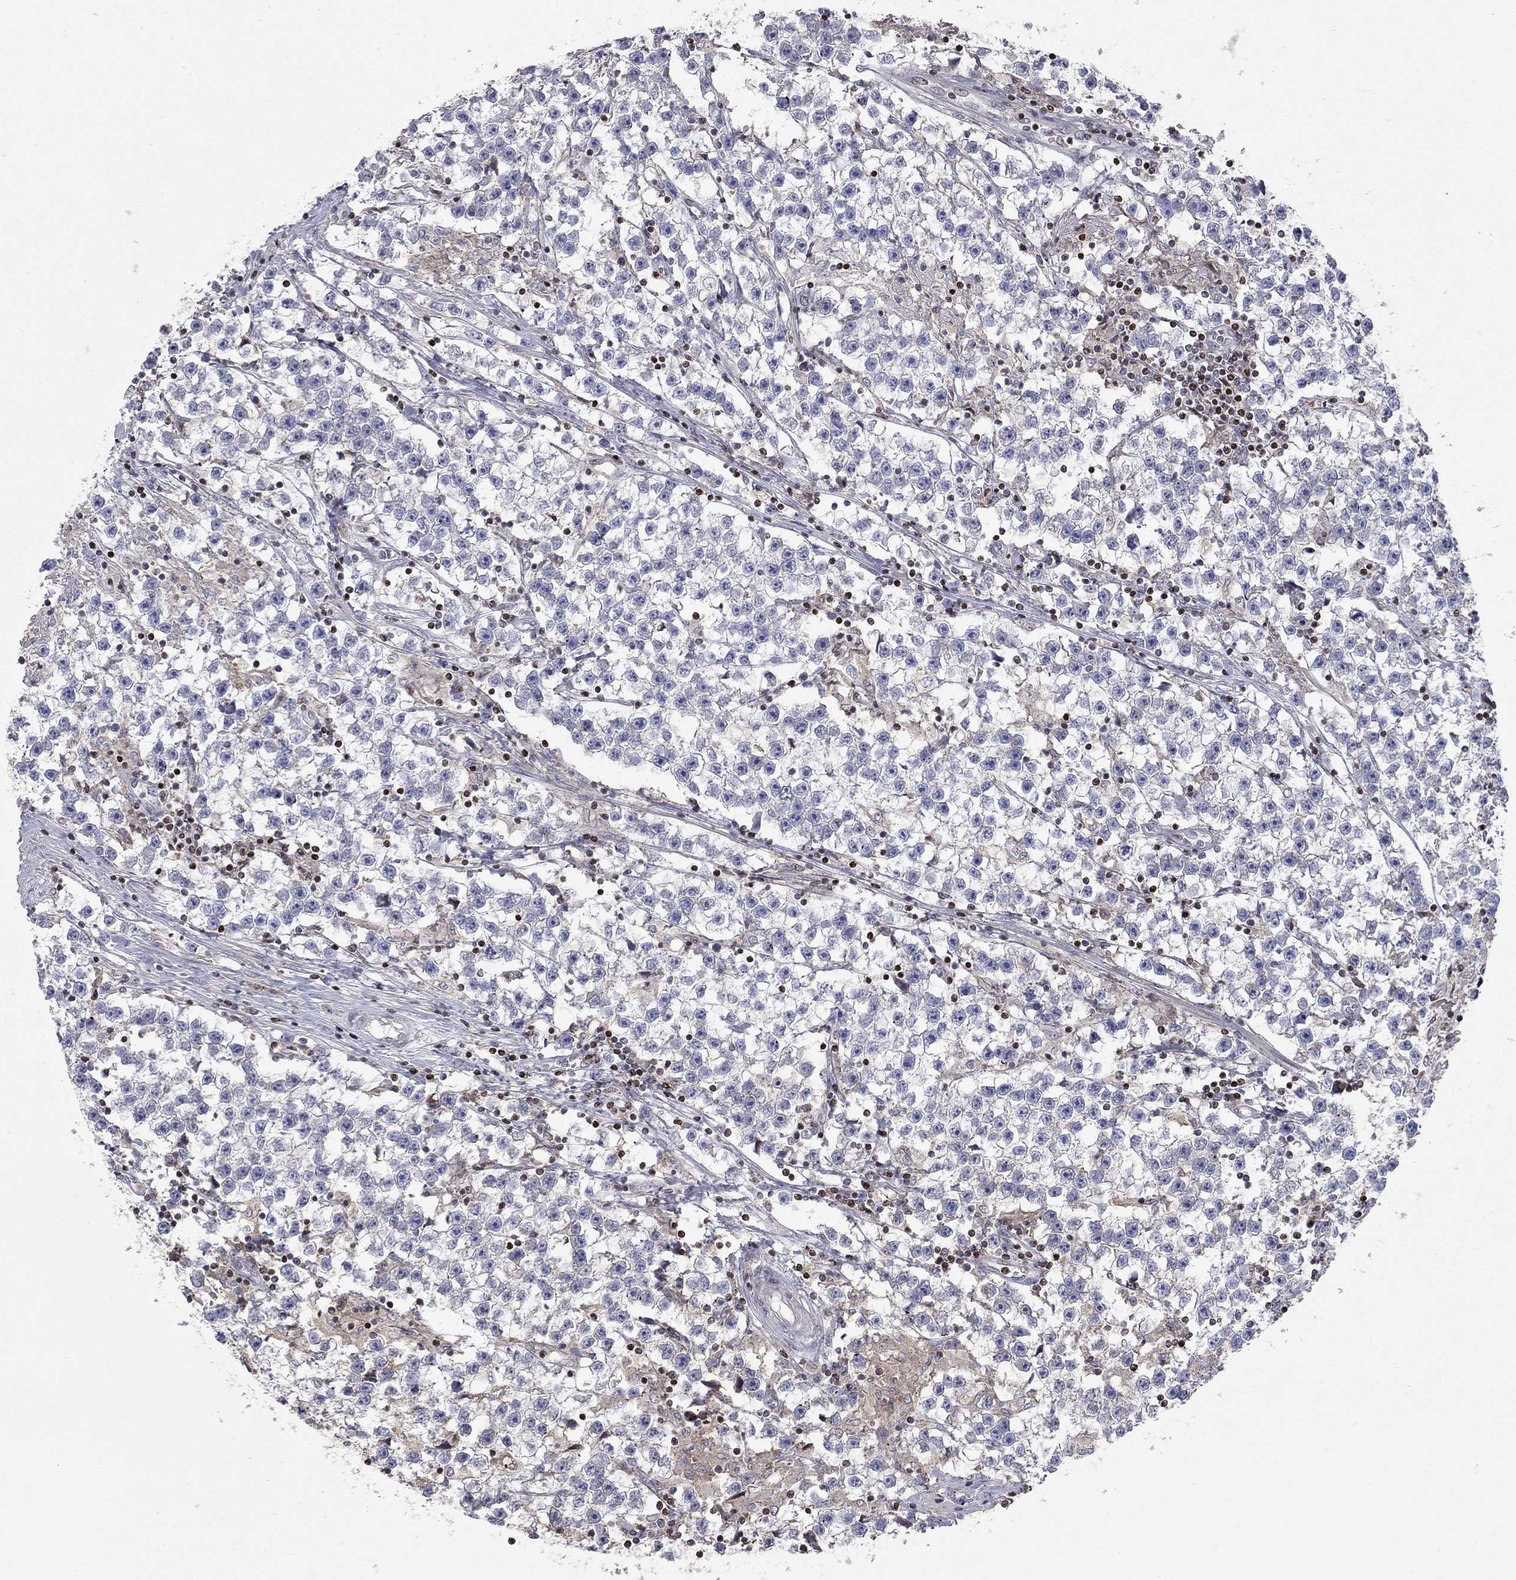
{"staining": {"intensity": "weak", "quantity": "<25%", "location": "cytoplasmic/membranous"}, "tissue": "testis cancer", "cell_type": "Tumor cells", "image_type": "cancer", "snomed": [{"axis": "morphology", "description": "Seminoma, NOS"}, {"axis": "topography", "description": "Testis"}], "caption": "This is an IHC micrograph of human testis seminoma. There is no positivity in tumor cells.", "gene": "ERN2", "patient": {"sex": "male", "age": 59}}